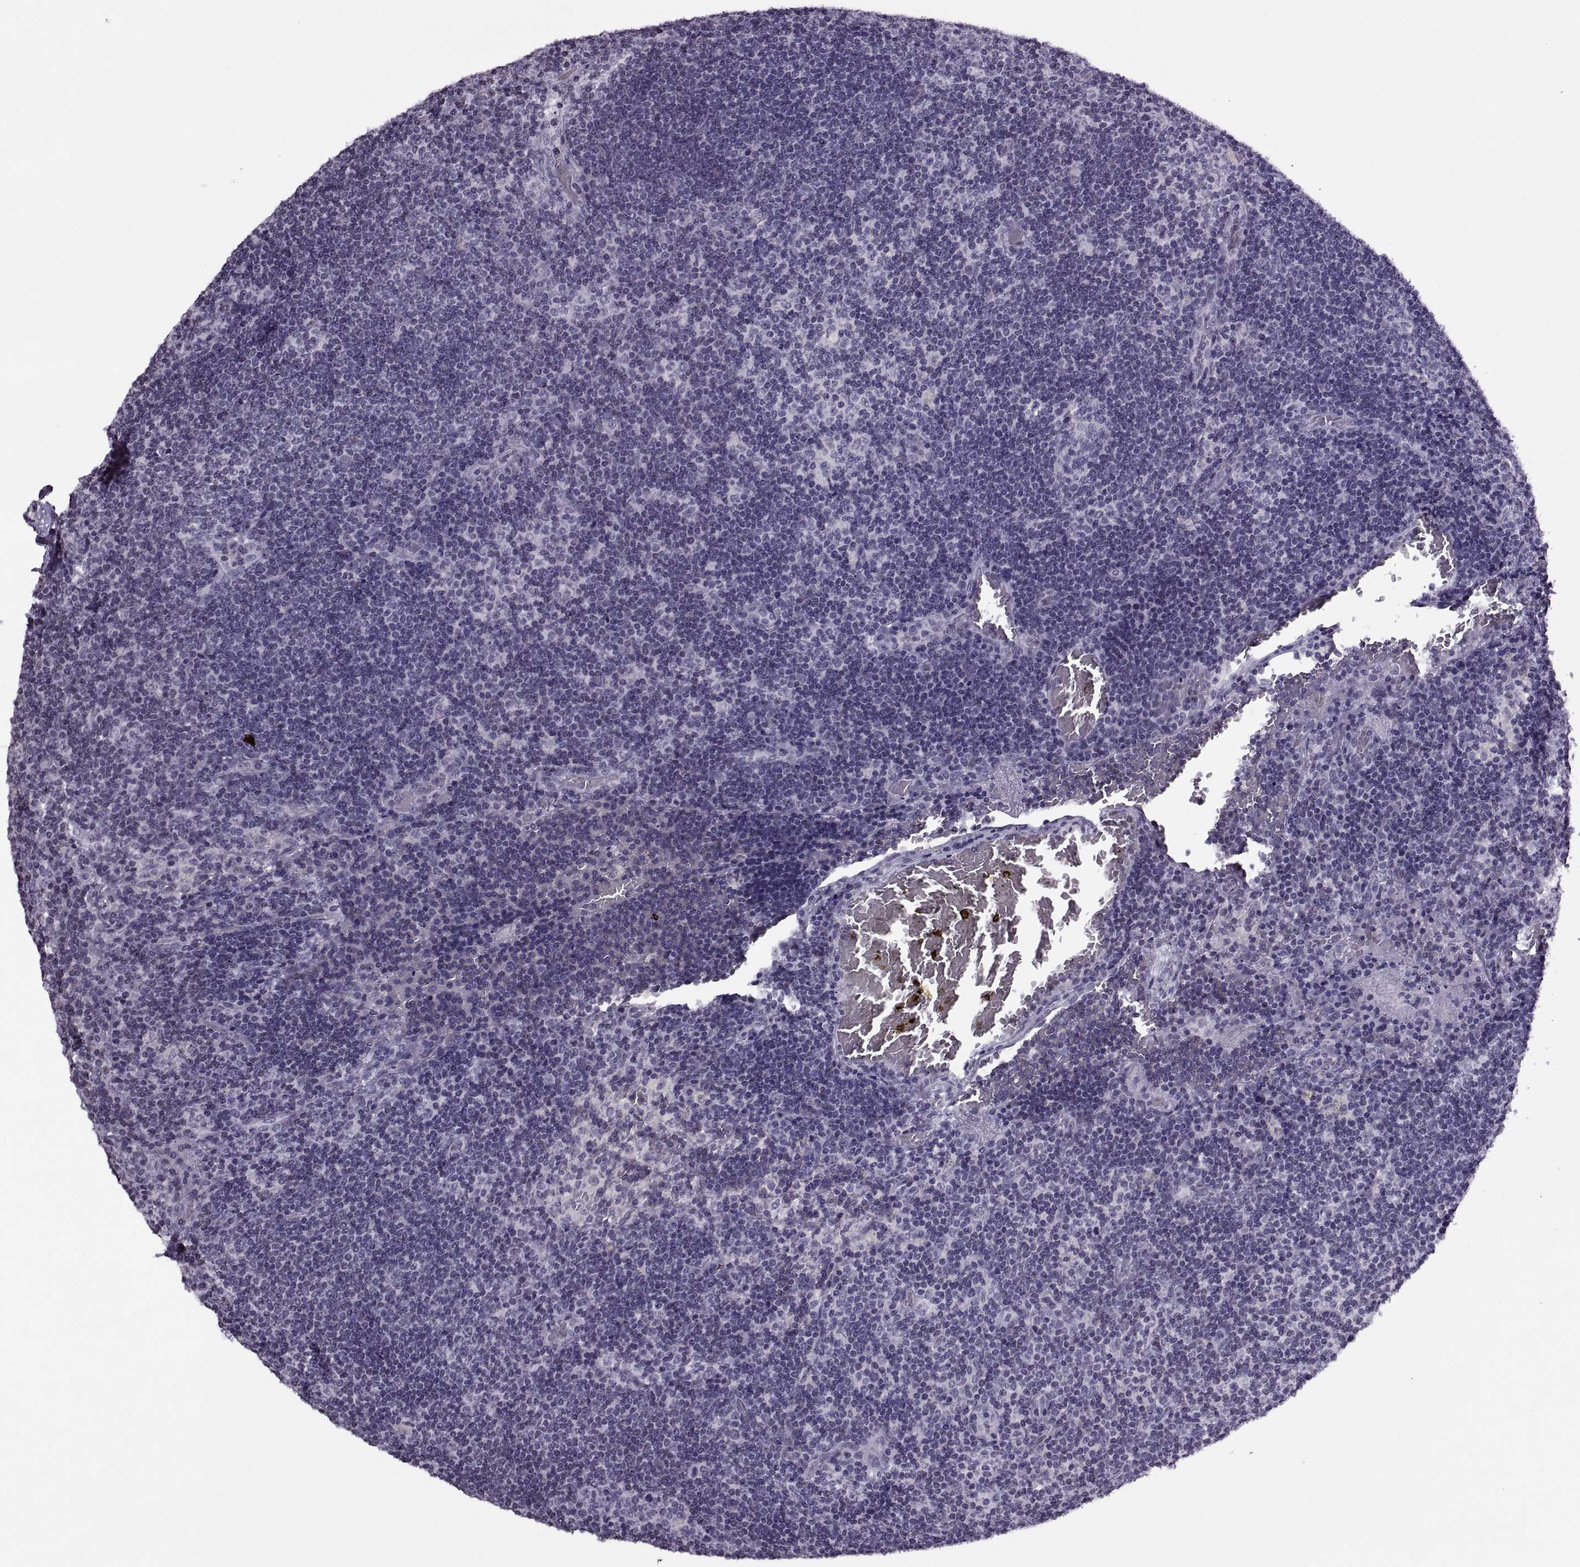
{"staining": {"intensity": "negative", "quantity": "none", "location": "none"}, "tissue": "lymph node", "cell_type": "Germinal center cells", "image_type": "normal", "snomed": [{"axis": "morphology", "description": "Normal tissue, NOS"}, {"axis": "topography", "description": "Lymph node"}], "caption": "Protein analysis of normal lymph node reveals no significant positivity in germinal center cells. Nuclei are stained in blue.", "gene": "H1", "patient": {"sex": "male", "age": 63}}